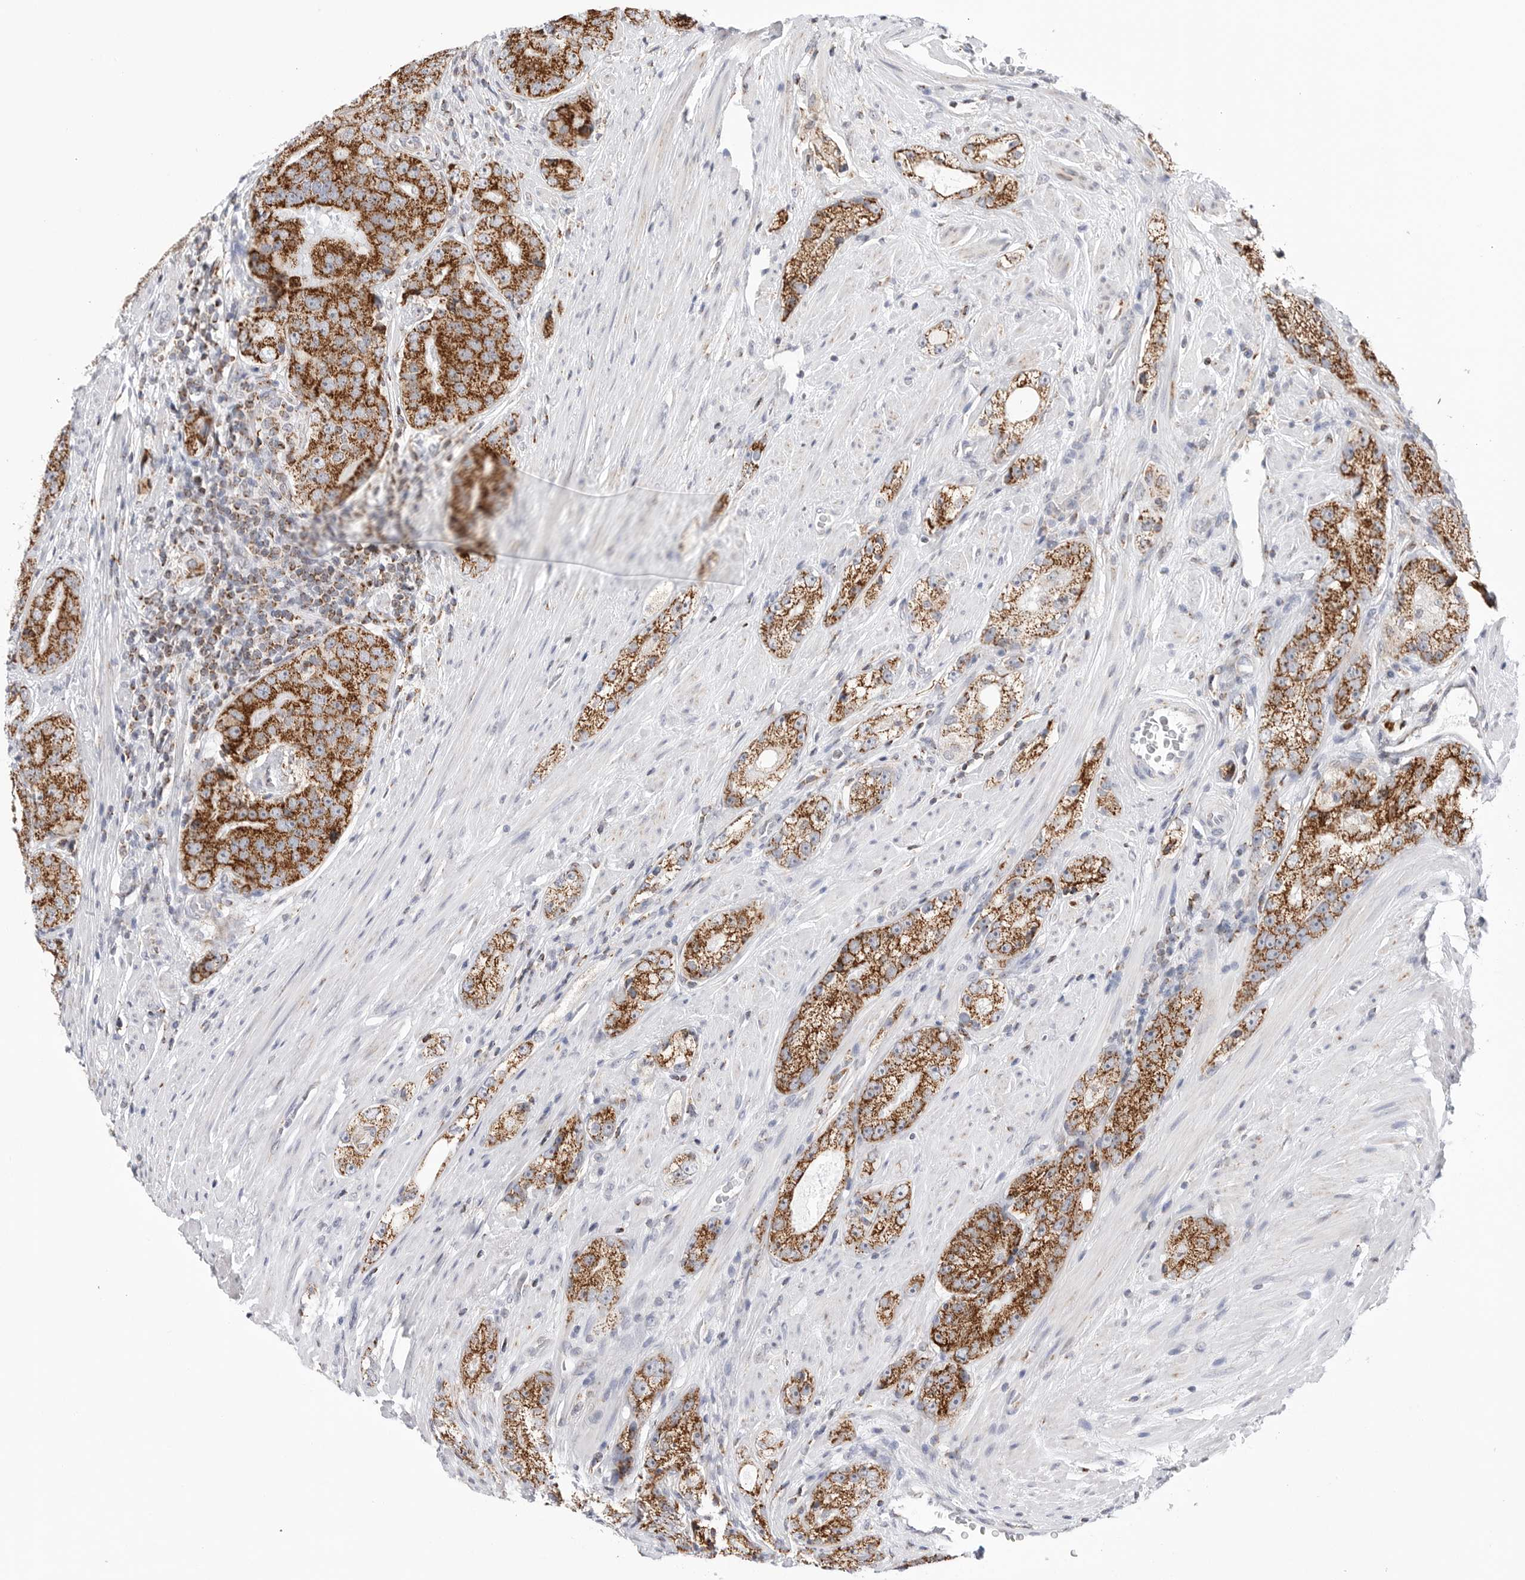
{"staining": {"intensity": "strong", "quantity": ">75%", "location": "cytoplasmic/membranous"}, "tissue": "prostate cancer", "cell_type": "Tumor cells", "image_type": "cancer", "snomed": [{"axis": "morphology", "description": "Adenocarcinoma, High grade"}, {"axis": "topography", "description": "Prostate"}], "caption": "Prostate high-grade adenocarcinoma stained for a protein (brown) reveals strong cytoplasmic/membranous positive positivity in about >75% of tumor cells.", "gene": "ATP5IF1", "patient": {"sex": "male", "age": 56}}